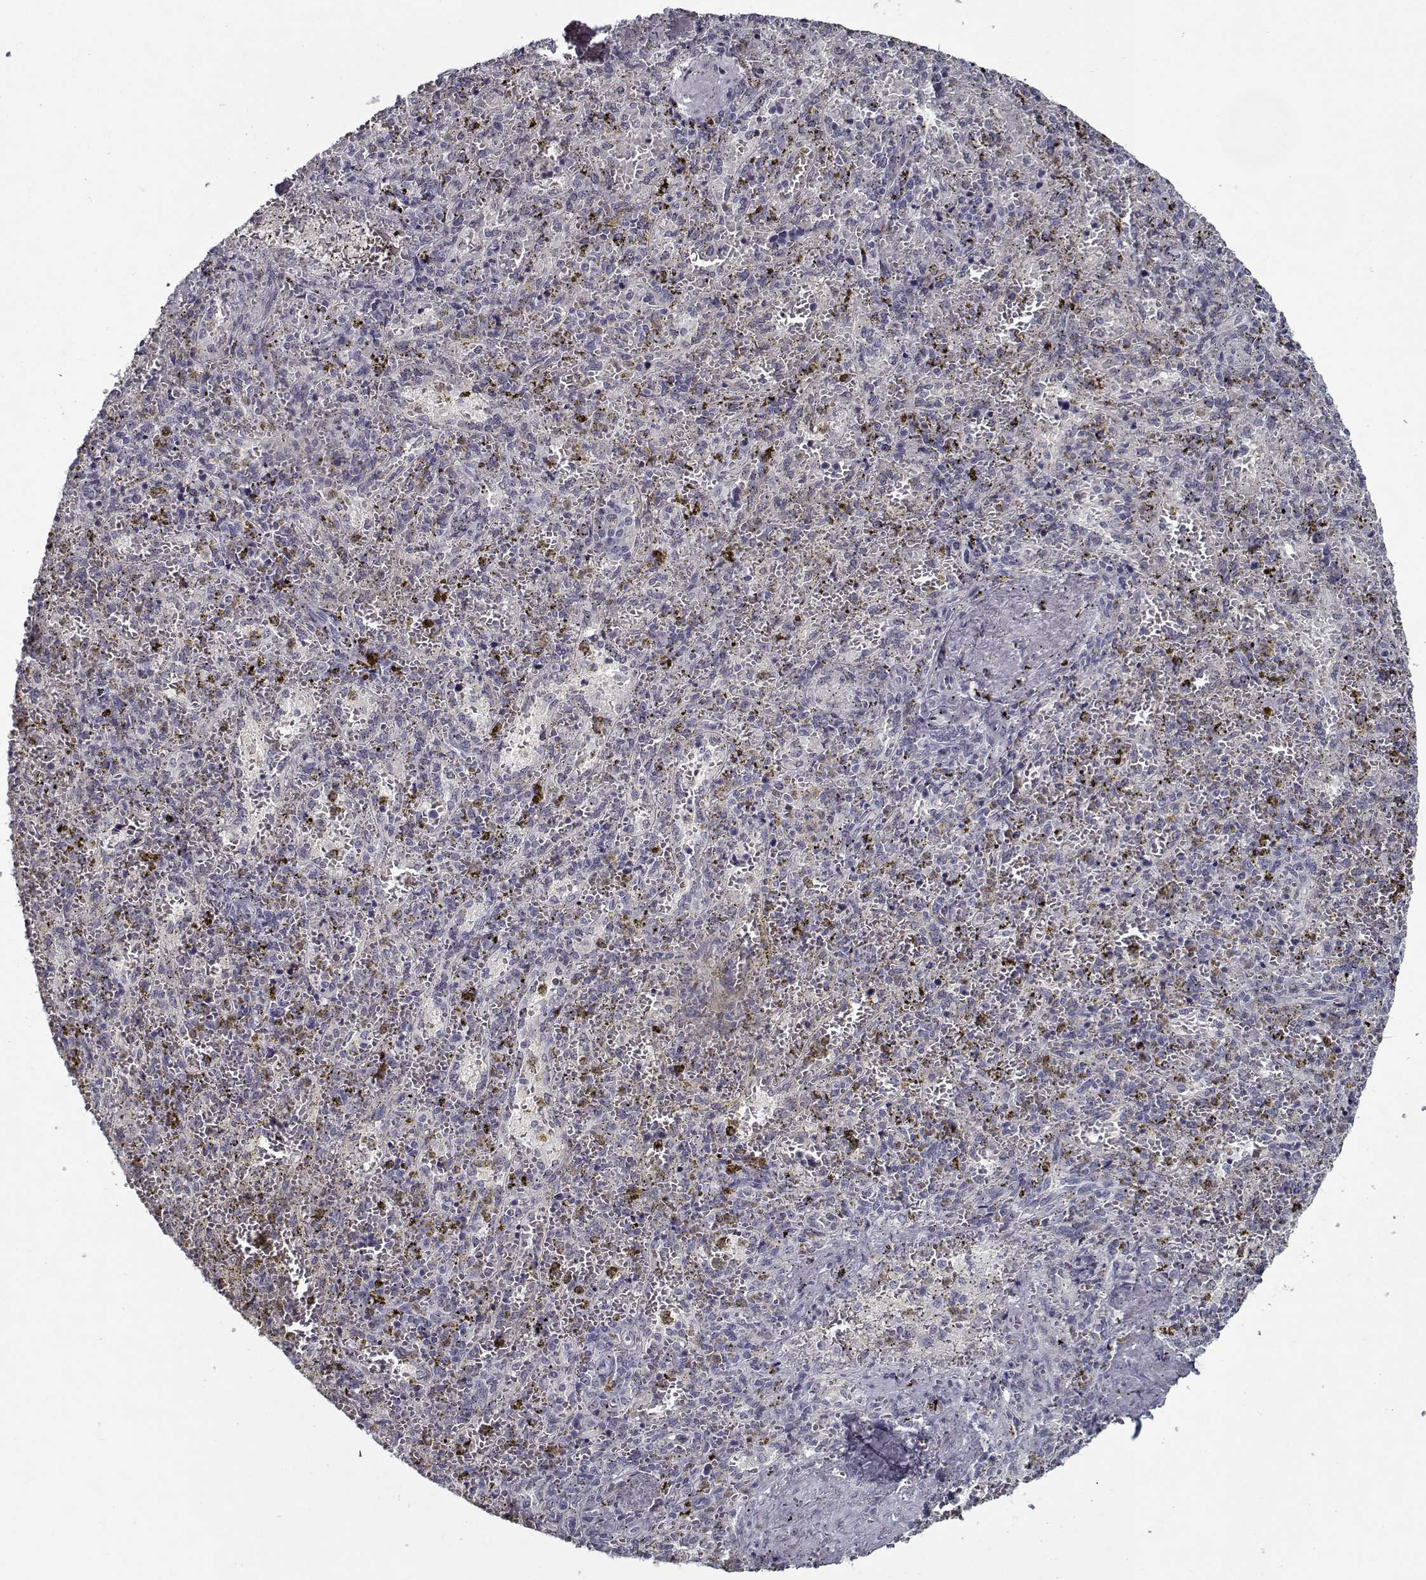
{"staining": {"intensity": "negative", "quantity": "none", "location": "none"}, "tissue": "spleen", "cell_type": "Cells in red pulp", "image_type": "normal", "snomed": [{"axis": "morphology", "description": "Normal tissue, NOS"}, {"axis": "topography", "description": "Spleen"}], "caption": "This is an immunohistochemistry micrograph of unremarkable spleen. There is no expression in cells in red pulp.", "gene": "GAD2", "patient": {"sex": "female", "age": 50}}